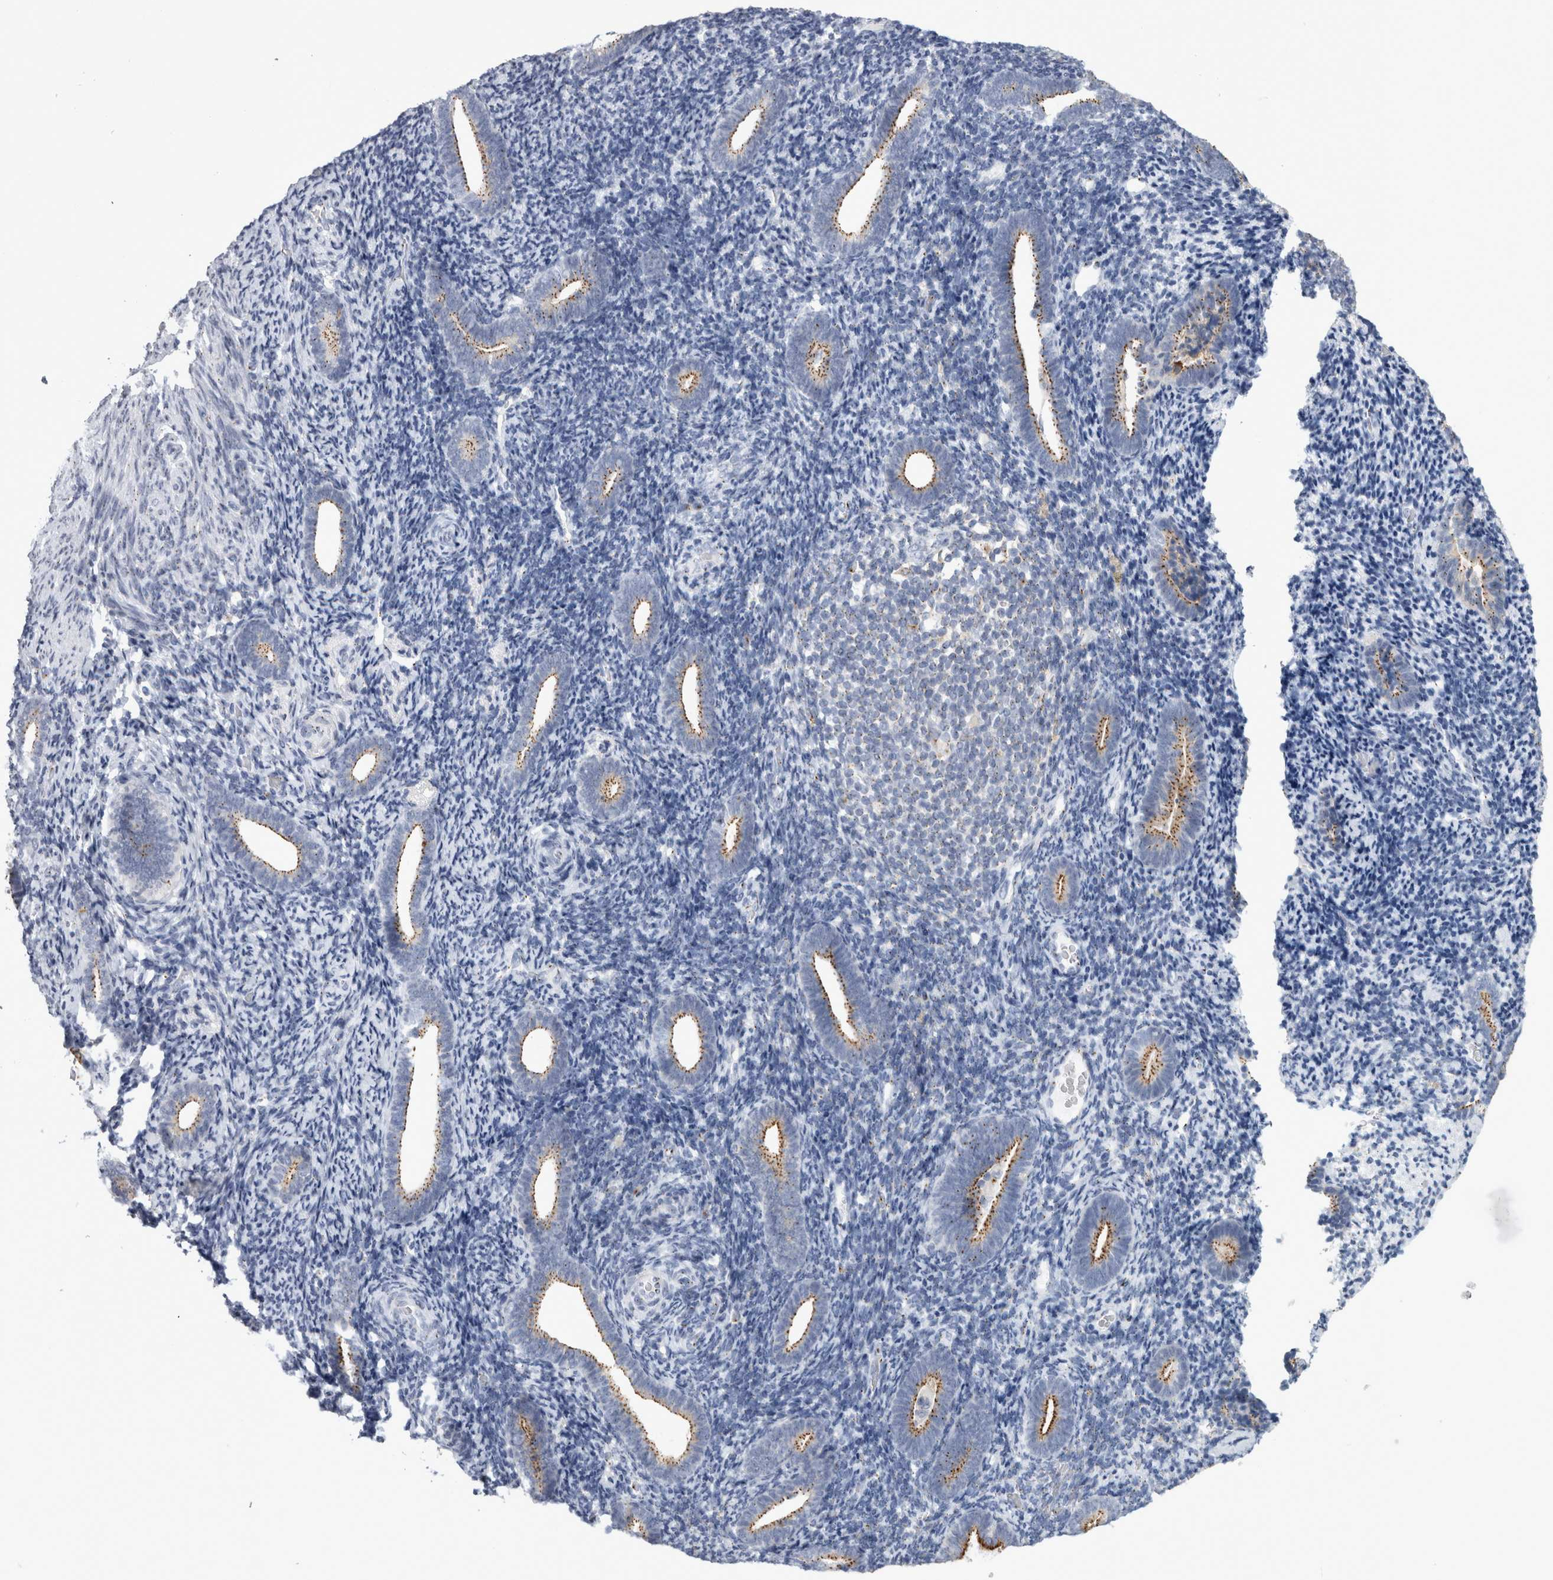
{"staining": {"intensity": "negative", "quantity": "none", "location": "none"}, "tissue": "endometrium", "cell_type": "Cells in endometrial stroma", "image_type": "normal", "snomed": [{"axis": "morphology", "description": "Normal tissue, NOS"}, {"axis": "topography", "description": "Endometrium"}], "caption": "Immunohistochemistry (IHC) micrograph of unremarkable endometrium stained for a protein (brown), which exhibits no positivity in cells in endometrial stroma.", "gene": "AKAP9", "patient": {"sex": "female", "age": 51}}